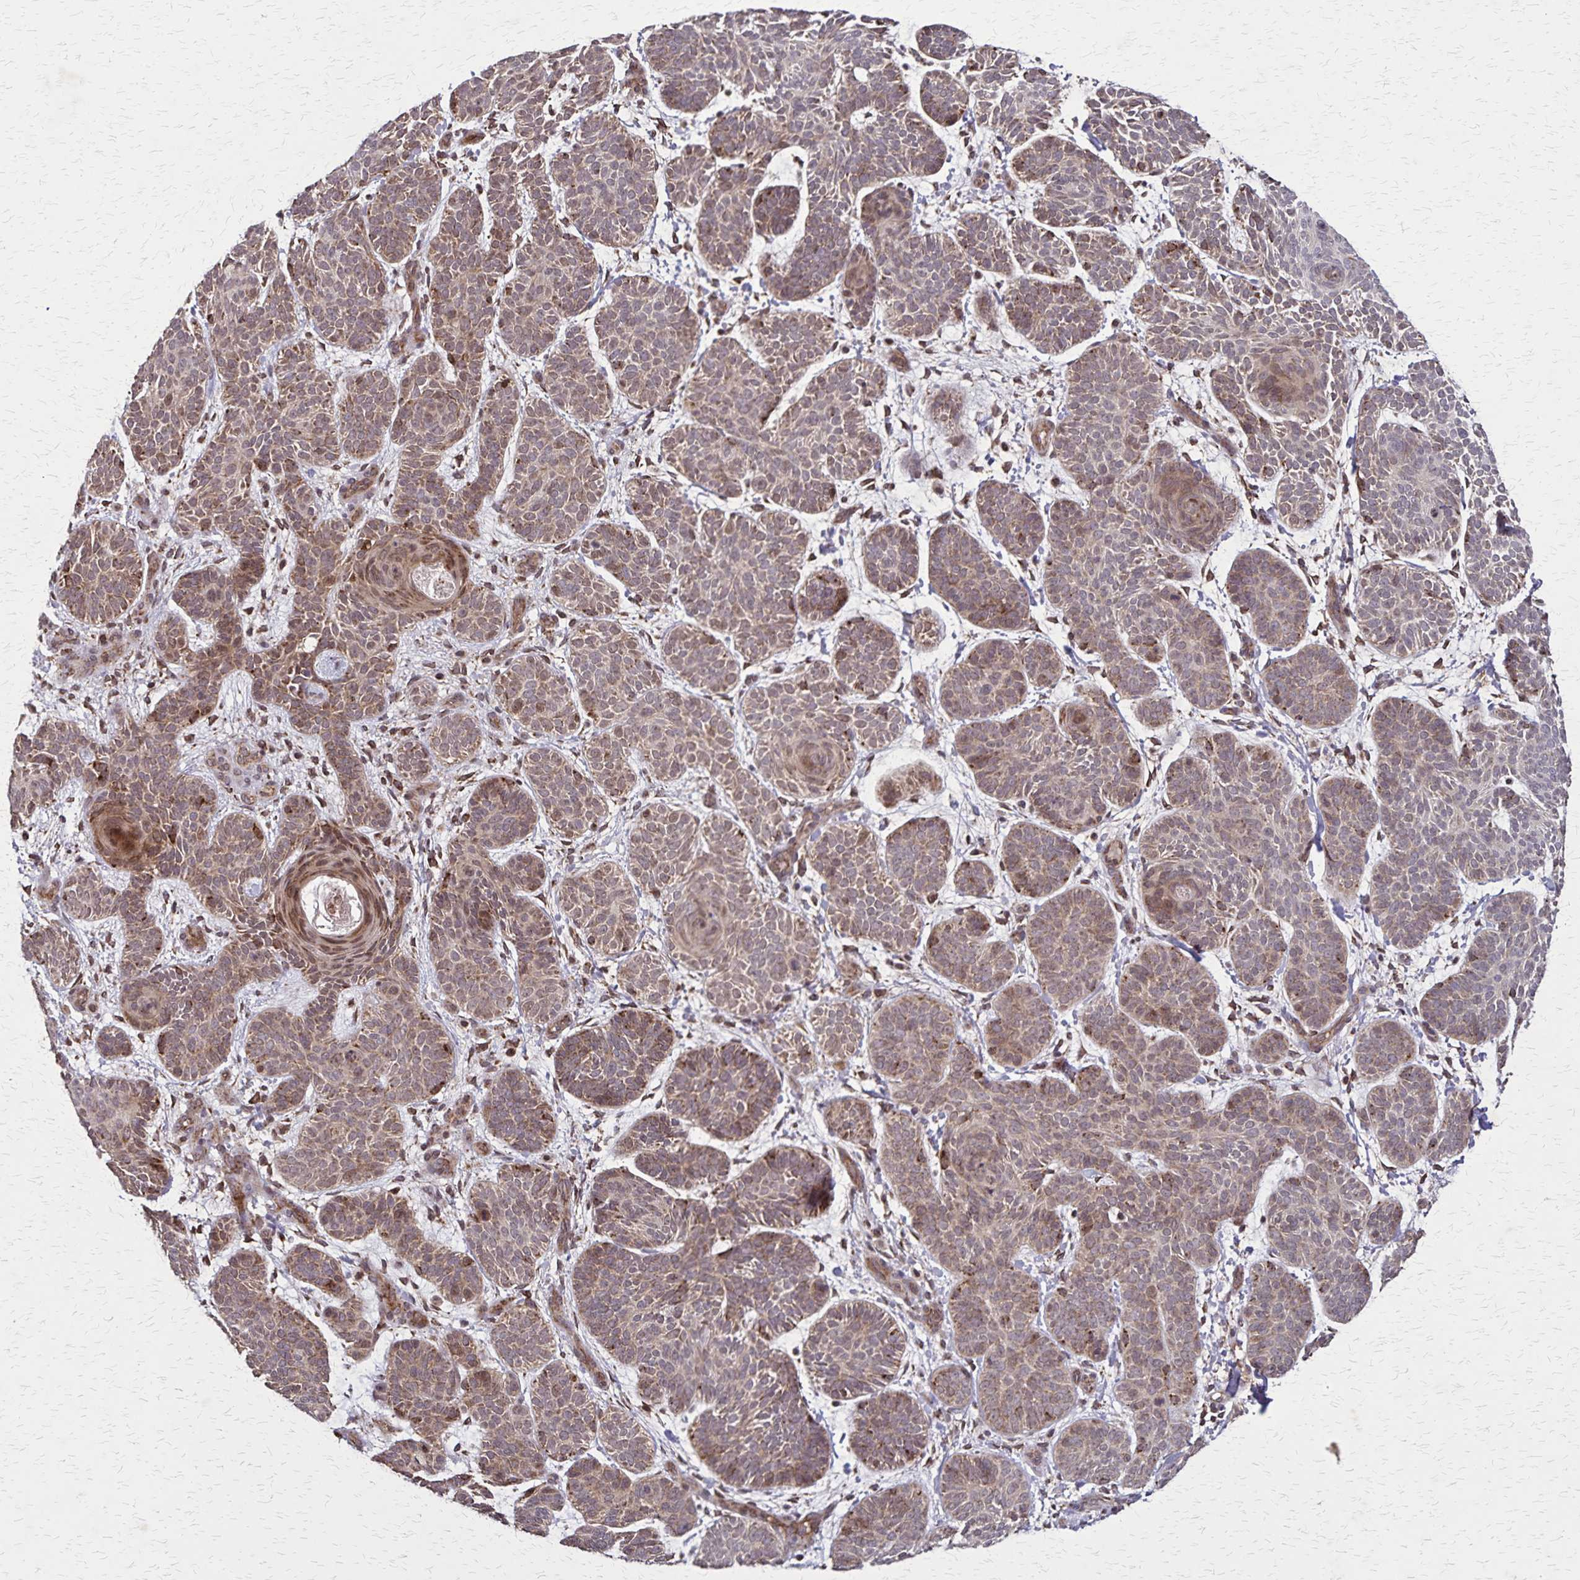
{"staining": {"intensity": "weak", "quantity": "25%-75%", "location": "cytoplasmic/membranous"}, "tissue": "skin cancer", "cell_type": "Tumor cells", "image_type": "cancer", "snomed": [{"axis": "morphology", "description": "Basal cell carcinoma"}, {"axis": "topography", "description": "Skin"}], "caption": "This image shows immunohistochemistry (IHC) staining of skin basal cell carcinoma, with low weak cytoplasmic/membranous positivity in about 25%-75% of tumor cells.", "gene": "NFS1", "patient": {"sex": "female", "age": 82}}